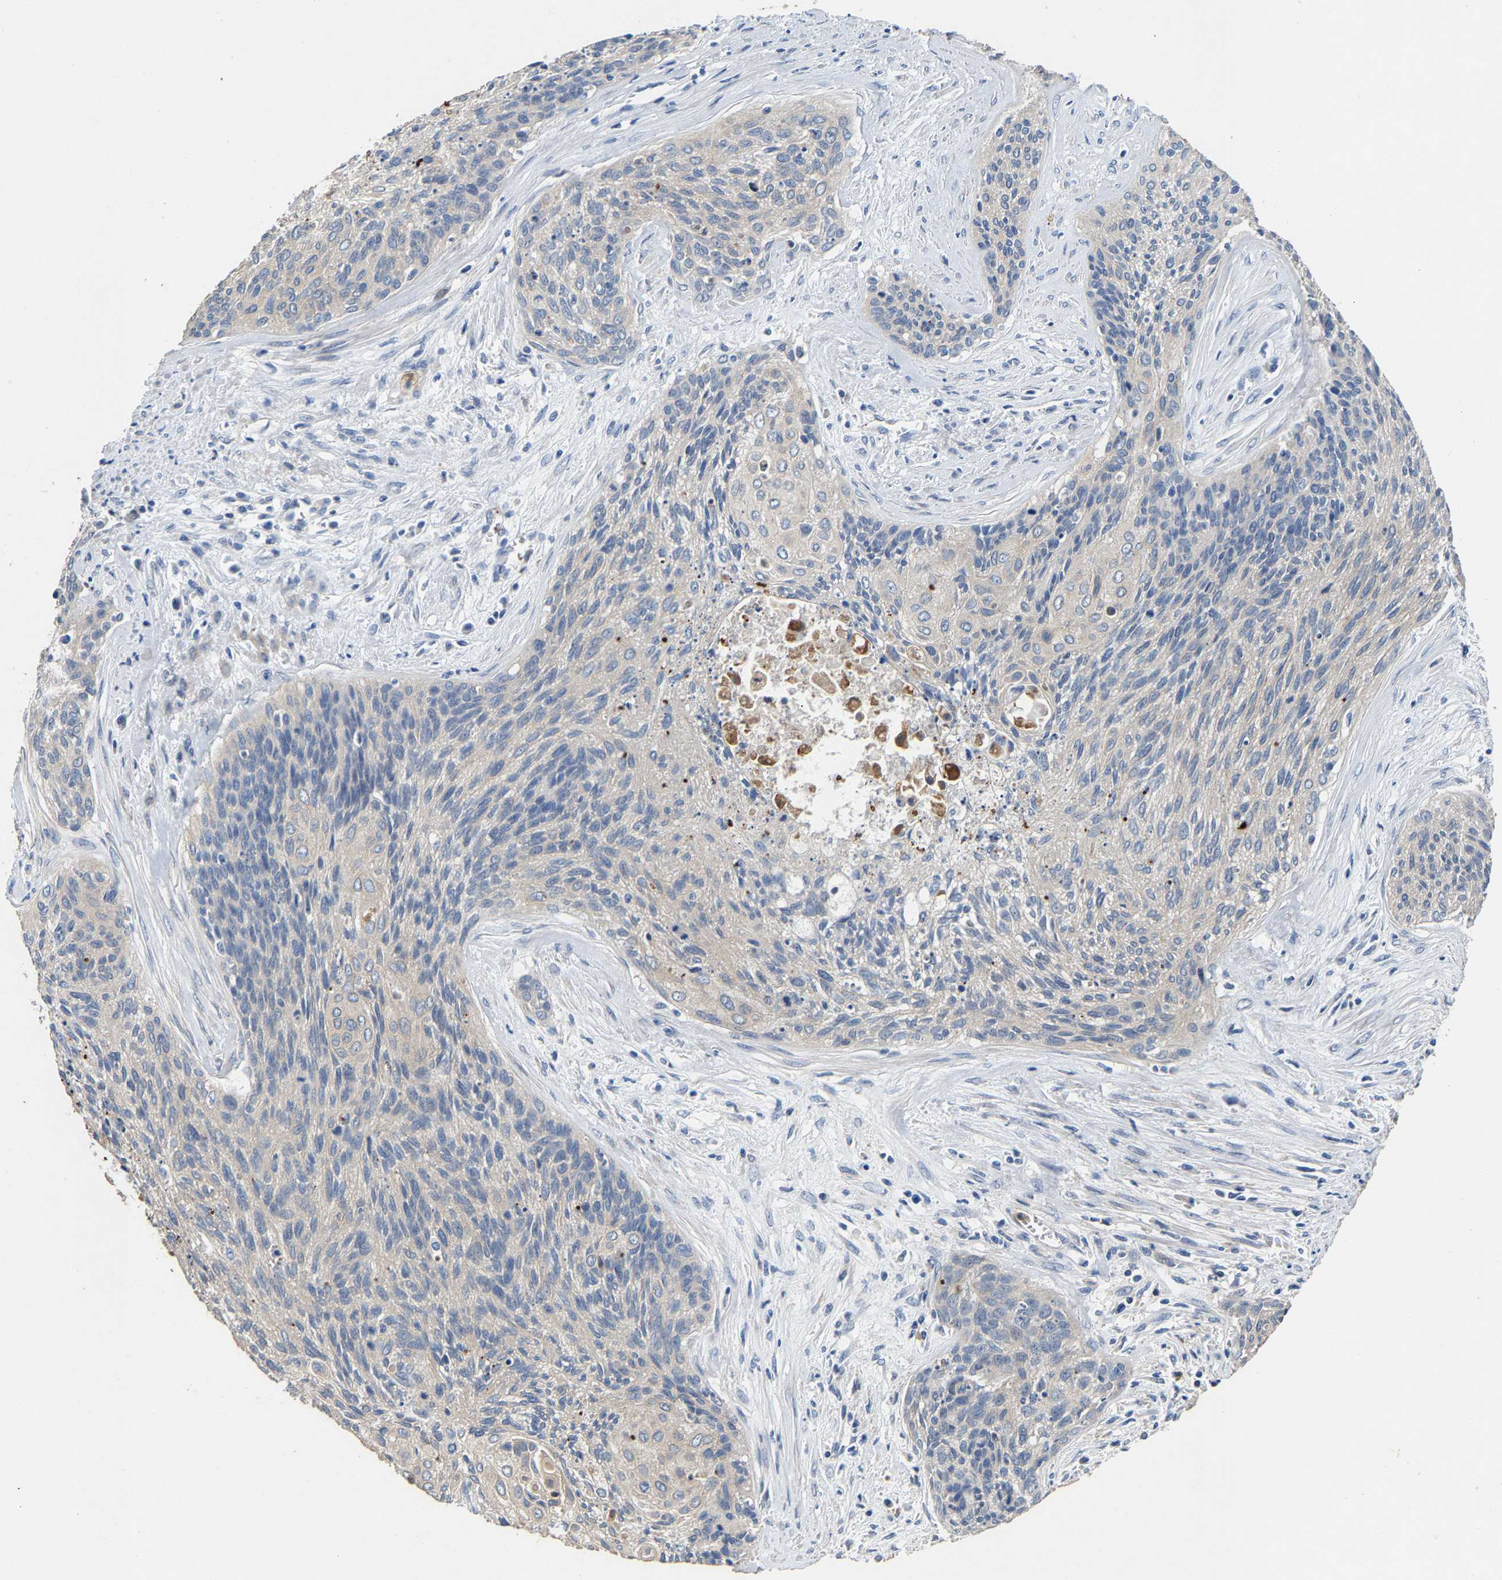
{"staining": {"intensity": "negative", "quantity": "none", "location": "none"}, "tissue": "cervical cancer", "cell_type": "Tumor cells", "image_type": "cancer", "snomed": [{"axis": "morphology", "description": "Squamous cell carcinoma, NOS"}, {"axis": "topography", "description": "Cervix"}], "caption": "High magnification brightfield microscopy of cervical cancer (squamous cell carcinoma) stained with DAB (3,3'-diaminobenzidine) (brown) and counterstained with hematoxylin (blue): tumor cells show no significant staining.", "gene": "CCDC171", "patient": {"sex": "female", "age": 55}}